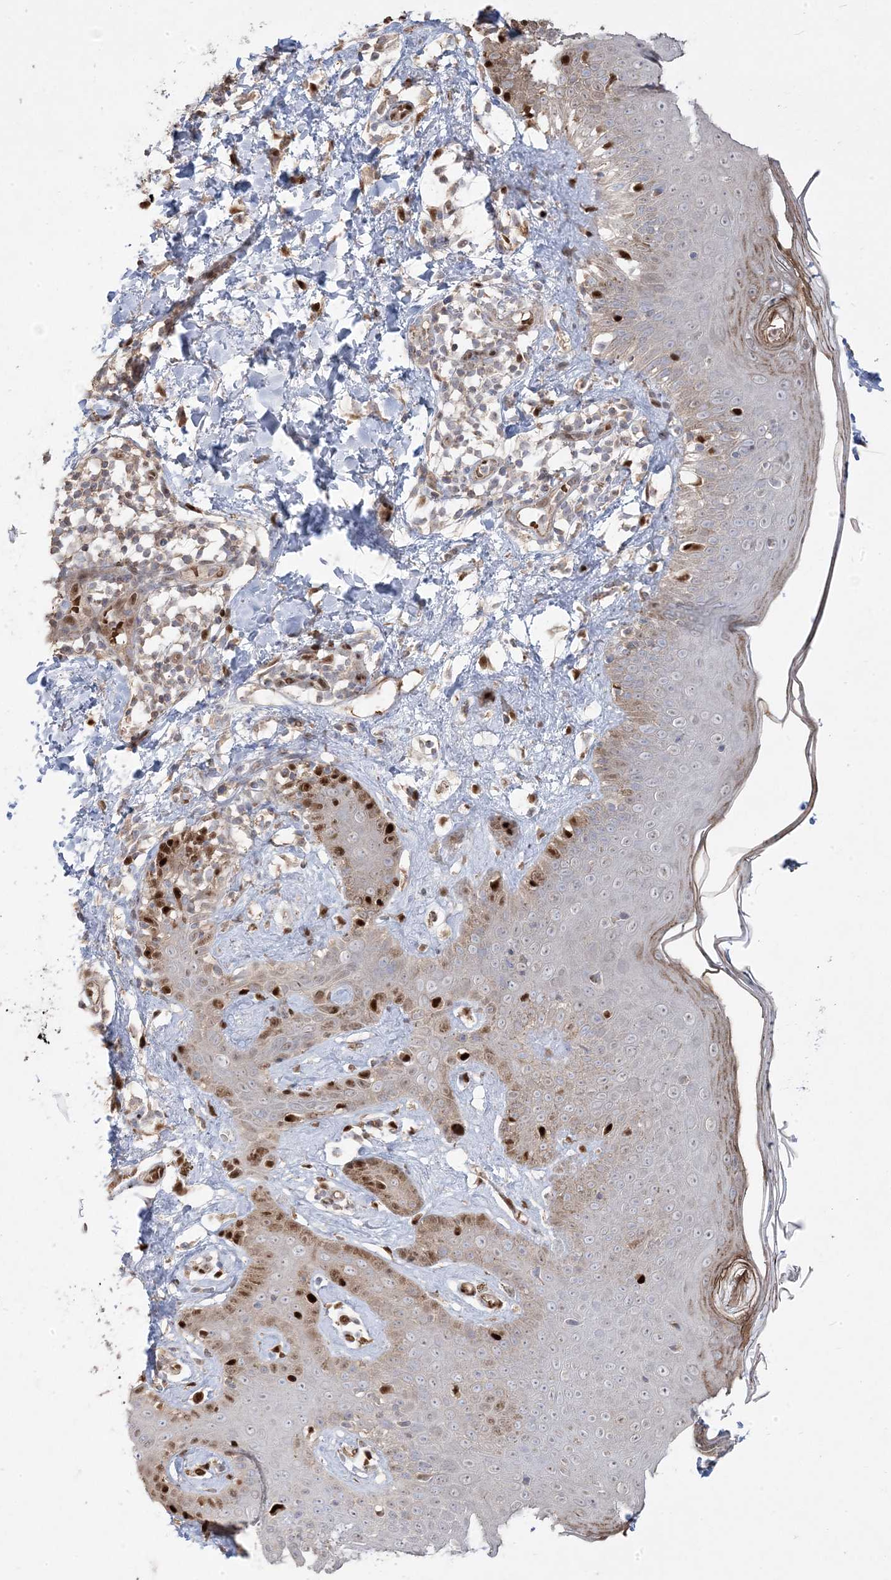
{"staining": {"intensity": "moderate", "quantity": ">75%", "location": "cytoplasmic/membranous,nuclear"}, "tissue": "skin", "cell_type": "Fibroblasts", "image_type": "normal", "snomed": [{"axis": "morphology", "description": "Normal tissue, NOS"}, {"axis": "topography", "description": "Skin"}], "caption": "The histopathology image demonstrates a brown stain indicating the presence of a protein in the cytoplasmic/membranous,nuclear of fibroblasts in skin.", "gene": "PPOX", "patient": {"sex": "male", "age": 52}}